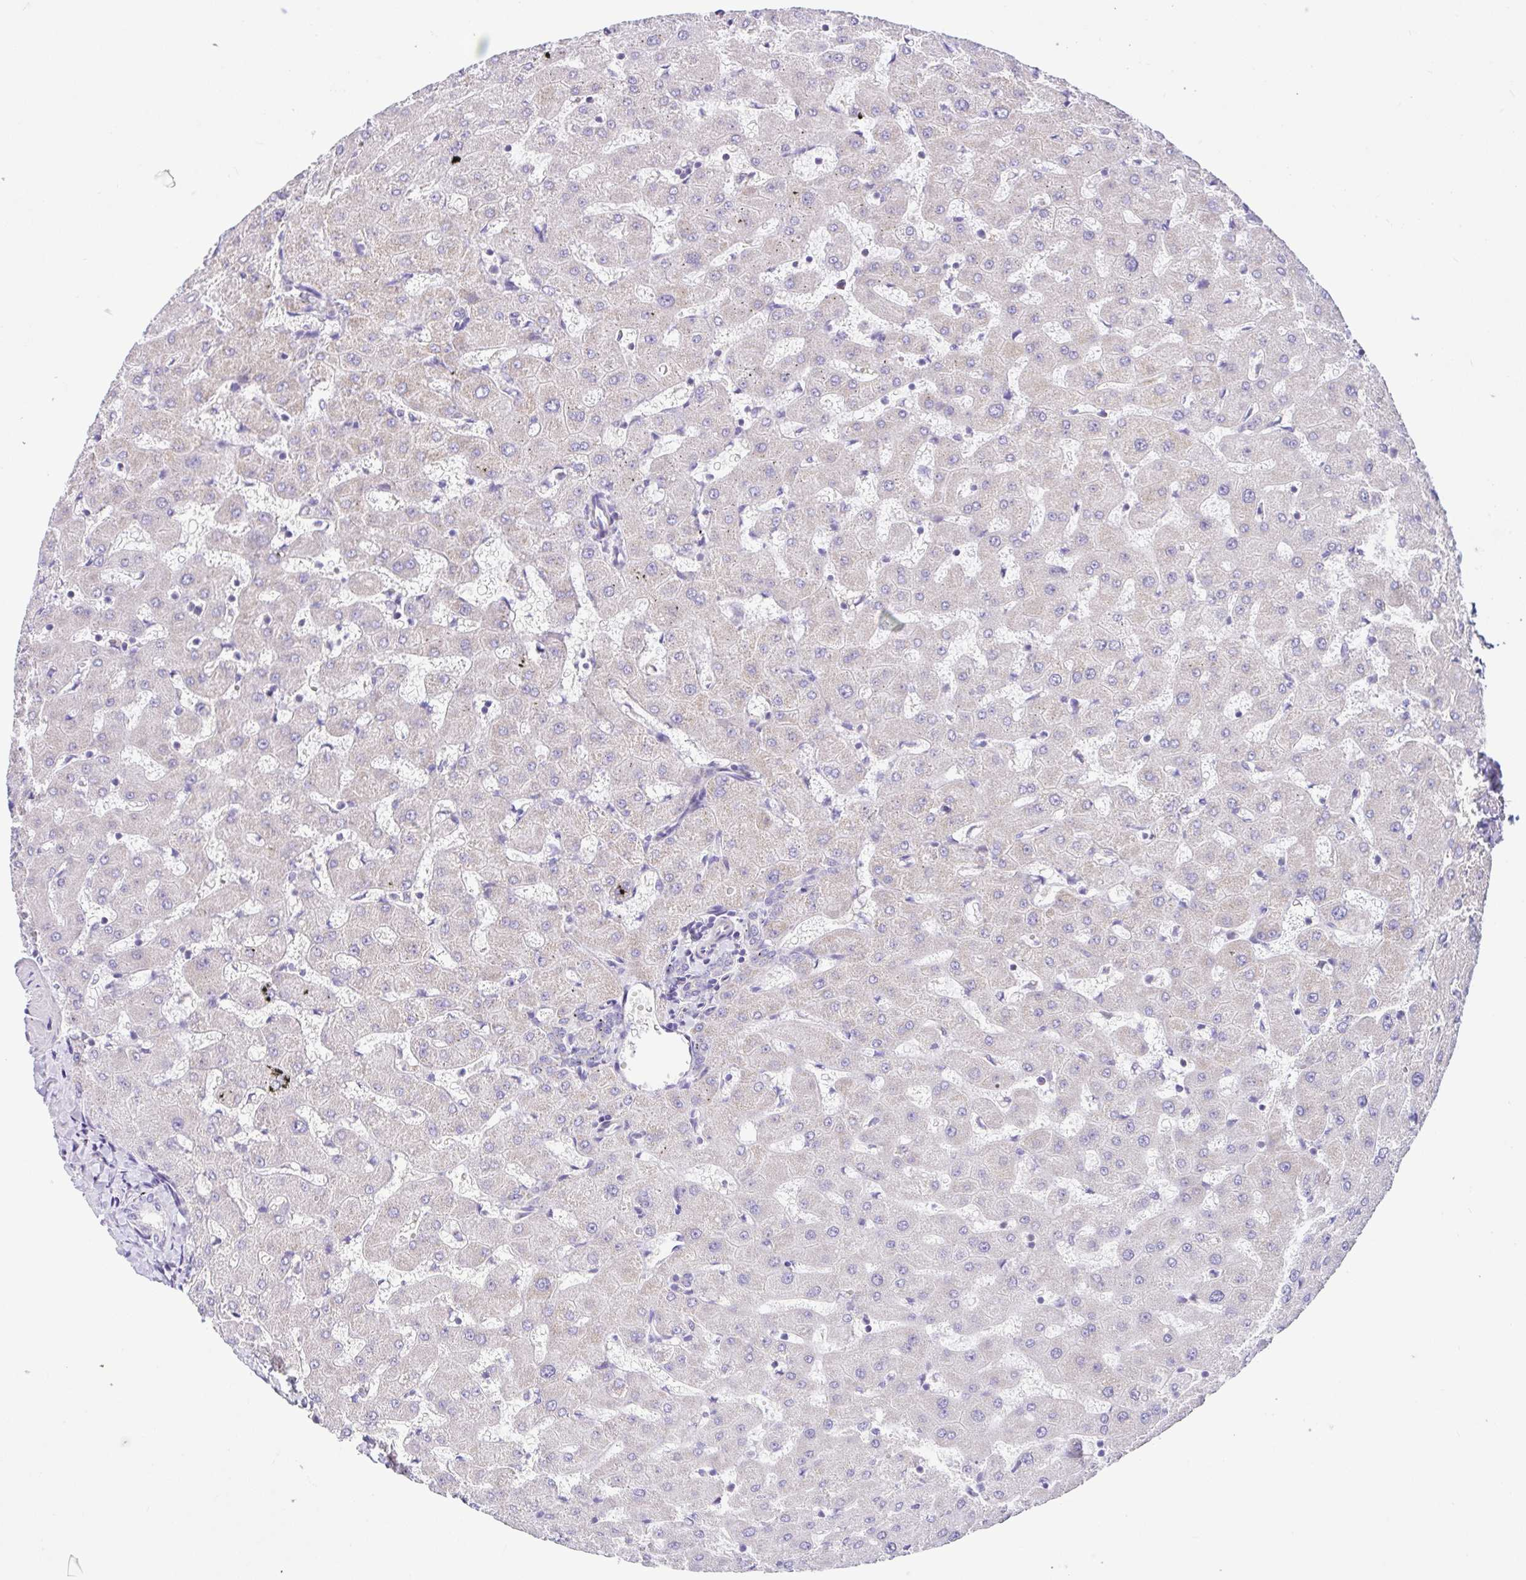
{"staining": {"intensity": "negative", "quantity": "none", "location": "none"}, "tissue": "liver", "cell_type": "Cholangiocytes", "image_type": "normal", "snomed": [{"axis": "morphology", "description": "Normal tissue, NOS"}, {"axis": "topography", "description": "Liver"}], "caption": "Cholangiocytes show no significant positivity in unremarkable liver. (Immunohistochemistry, brightfield microscopy, high magnification).", "gene": "NDUFS2", "patient": {"sex": "female", "age": 63}}